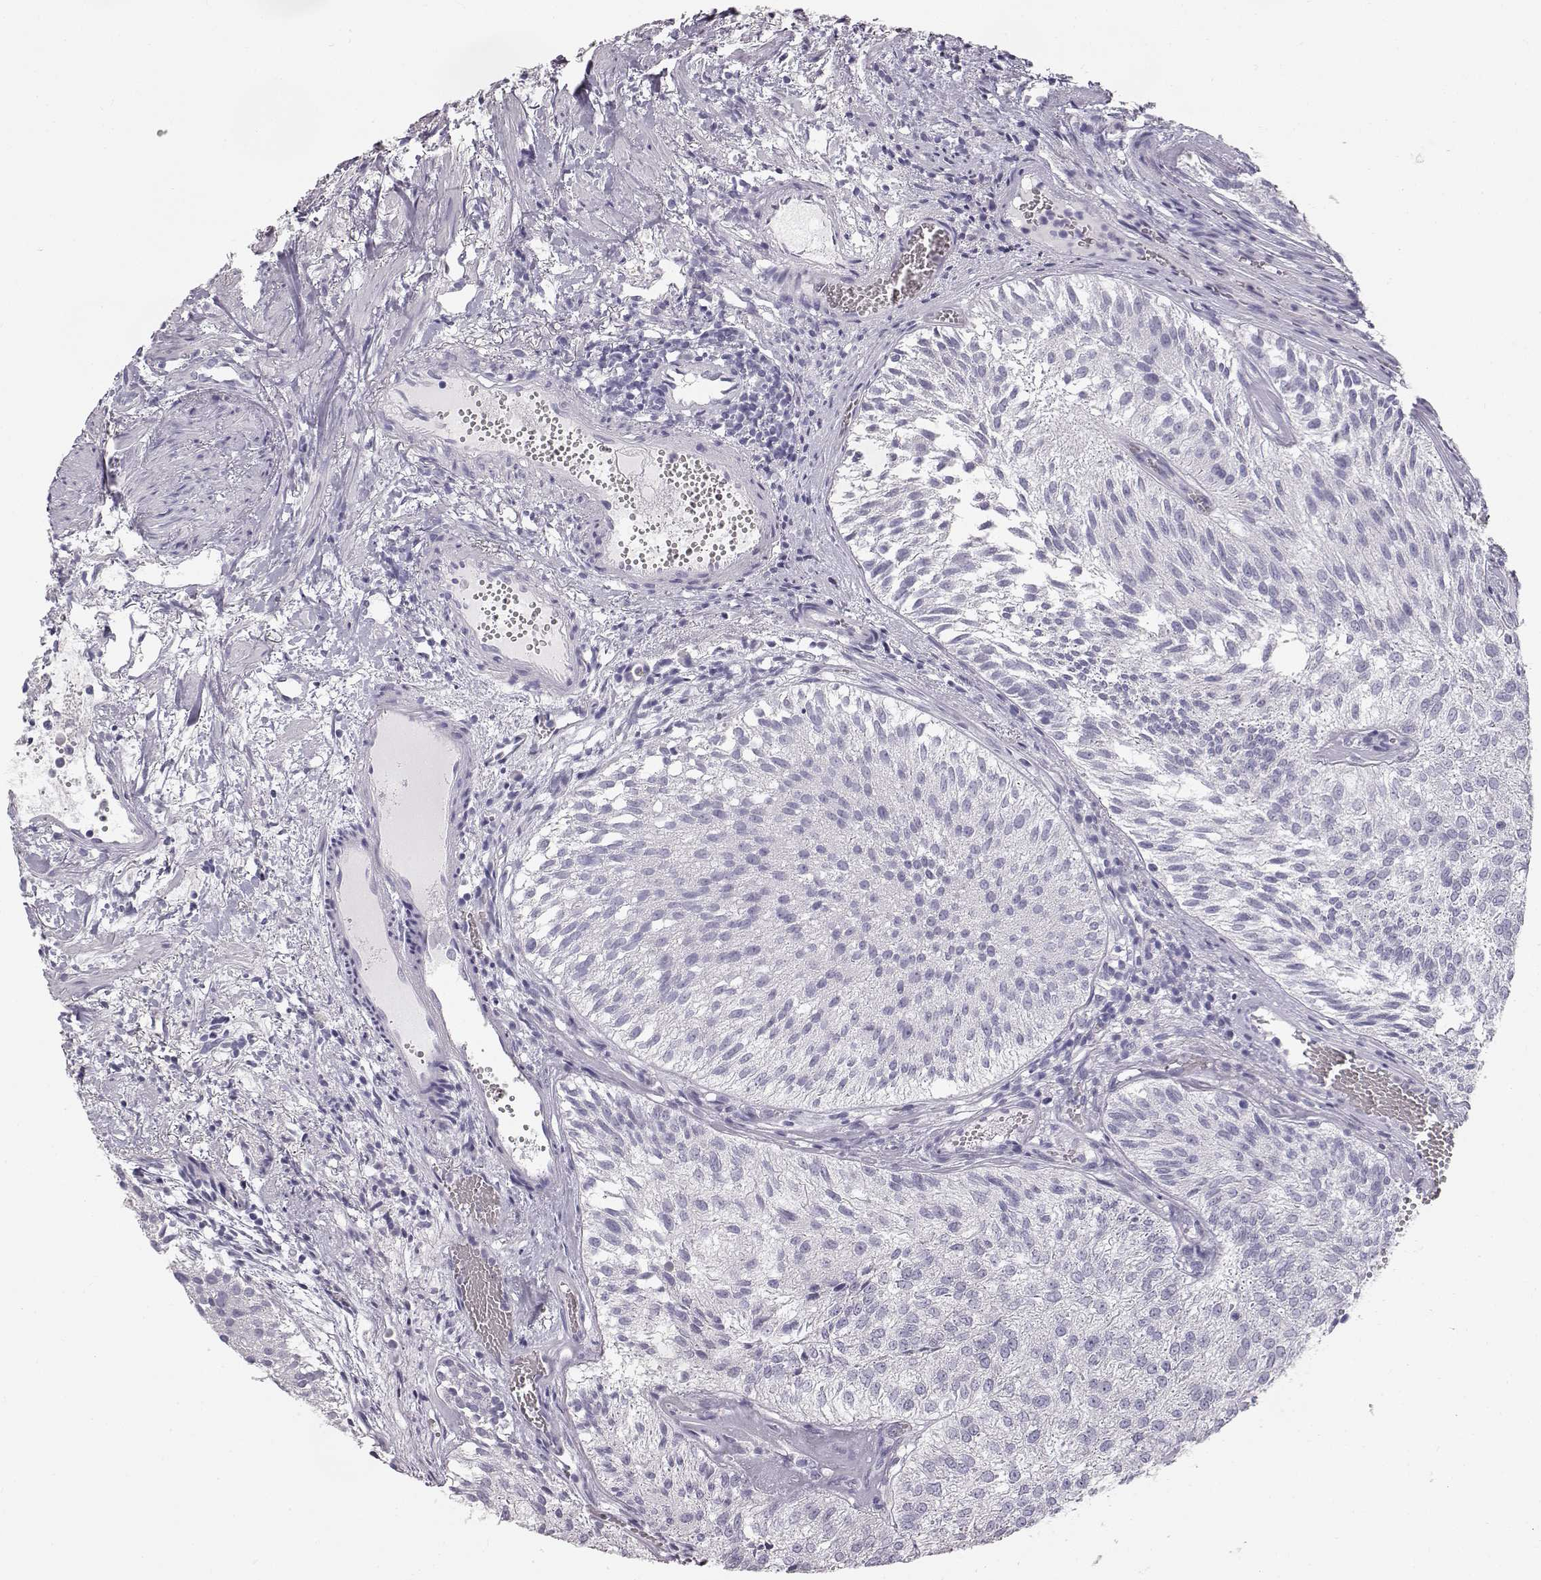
{"staining": {"intensity": "negative", "quantity": "none", "location": "none"}, "tissue": "urothelial cancer", "cell_type": "Tumor cells", "image_type": "cancer", "snomed": [{"axis": "morphology", "description": "Urothelial carcinoma, Low grade"}, {"axis": "topography", "description": "Urinary bladder"}], "caption": "Protein analysis of low-grade urothelial carcinoma shows no significant positivity in tumor cells. (DAB (3,3'-diaminobenzidine) immunohistochemistry visualized using brightfield microscopy, high magnification).", "gene": "KRT33A", "patient": {"sex": "female", "age": 87}}